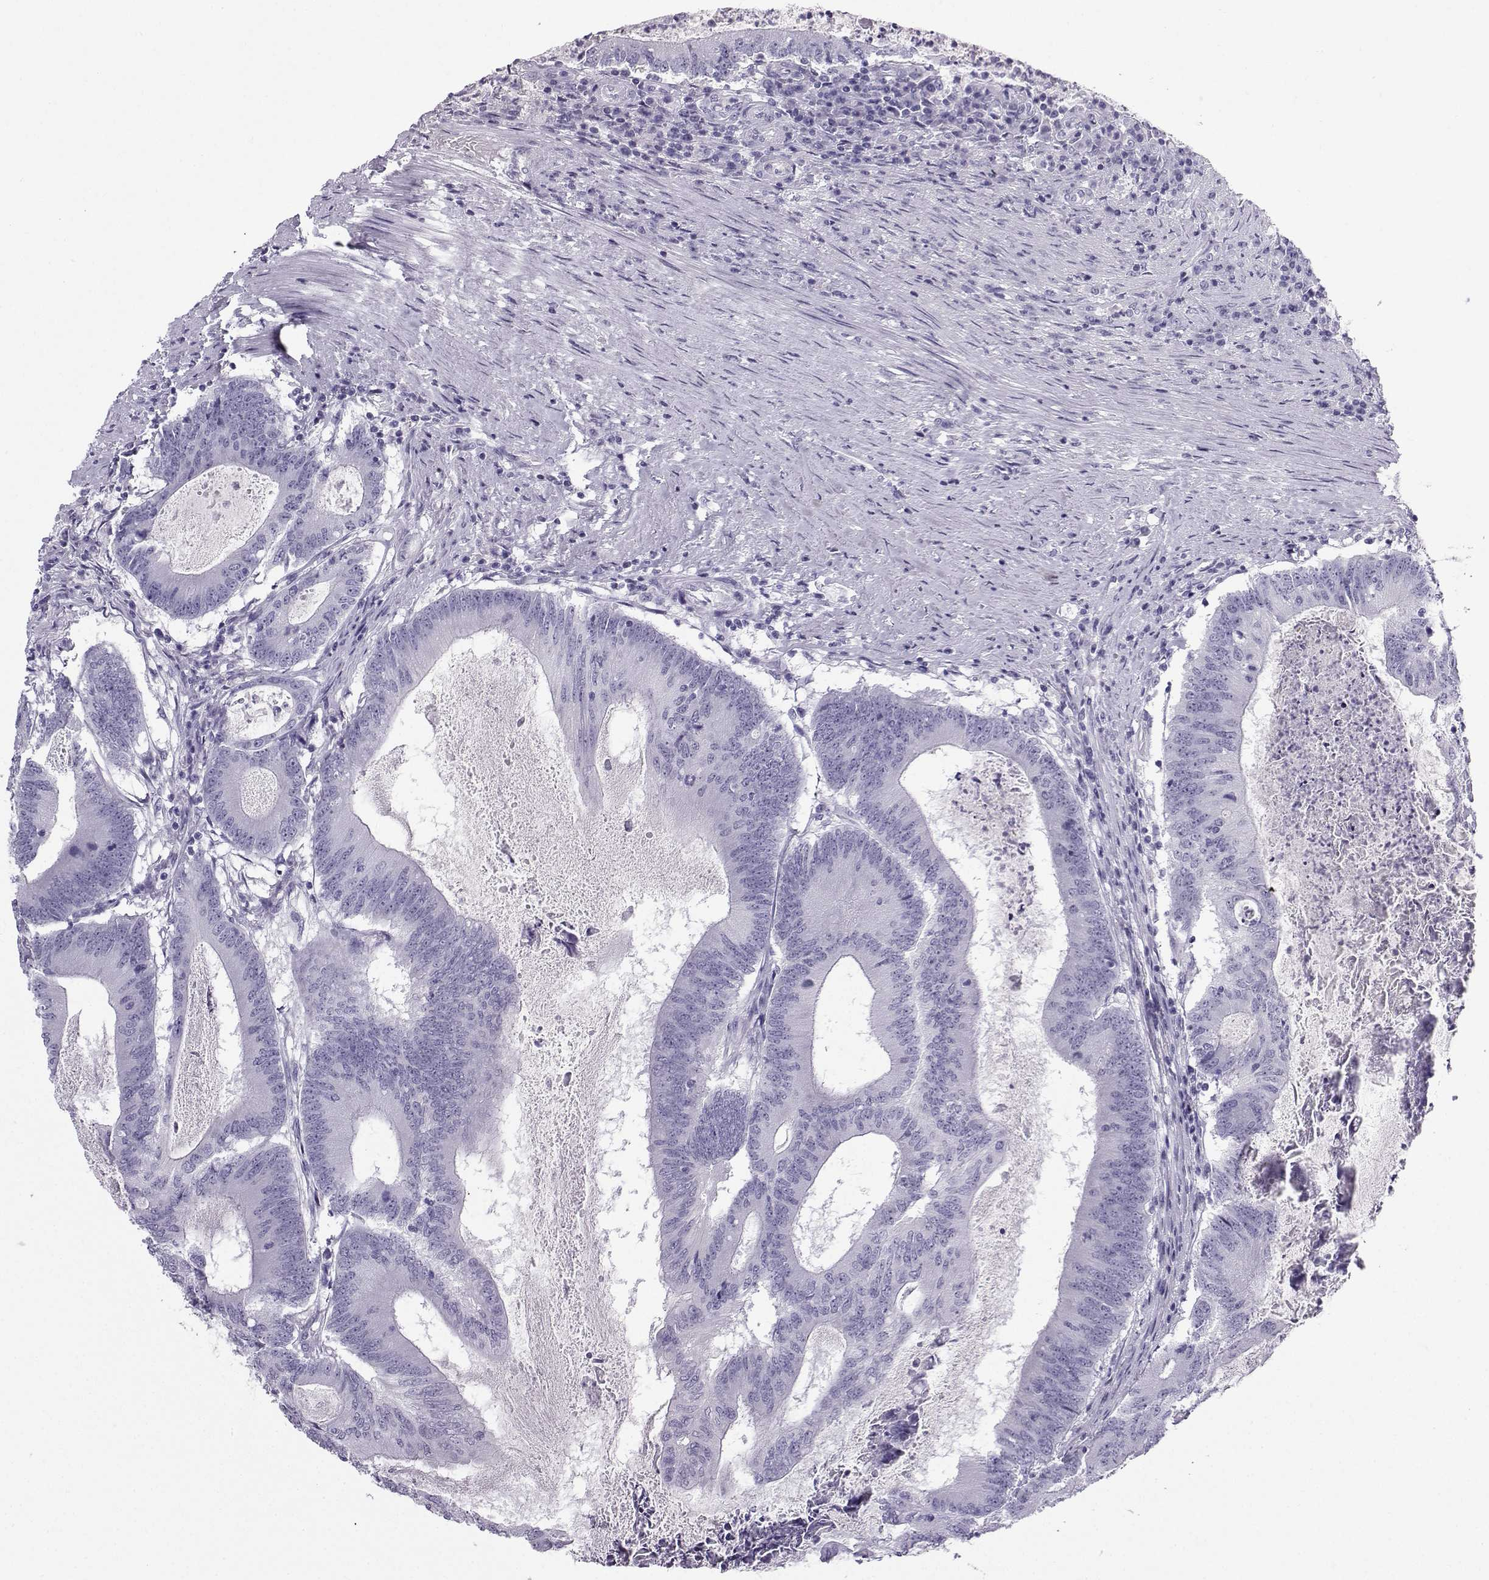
{"staining": {"intensity": "negative", "quantity": "none", "location": "none"}, "tissue": "colorectal cancer", "cell_type": "Tumor cells", "image_type": "cancer", "snomed": [{"axis": "morphology", "description": "Adenocarcinoma, NOS"}, {"axis": "topography", "description": "Colon"}], "caption": "DAB immunohistochemical staining of adenocarcinoma (colorectal) shows no significant staining in tumor cells.", "gene": "ZBTB8B", "patient": {"sex": "female", "age": 70}}